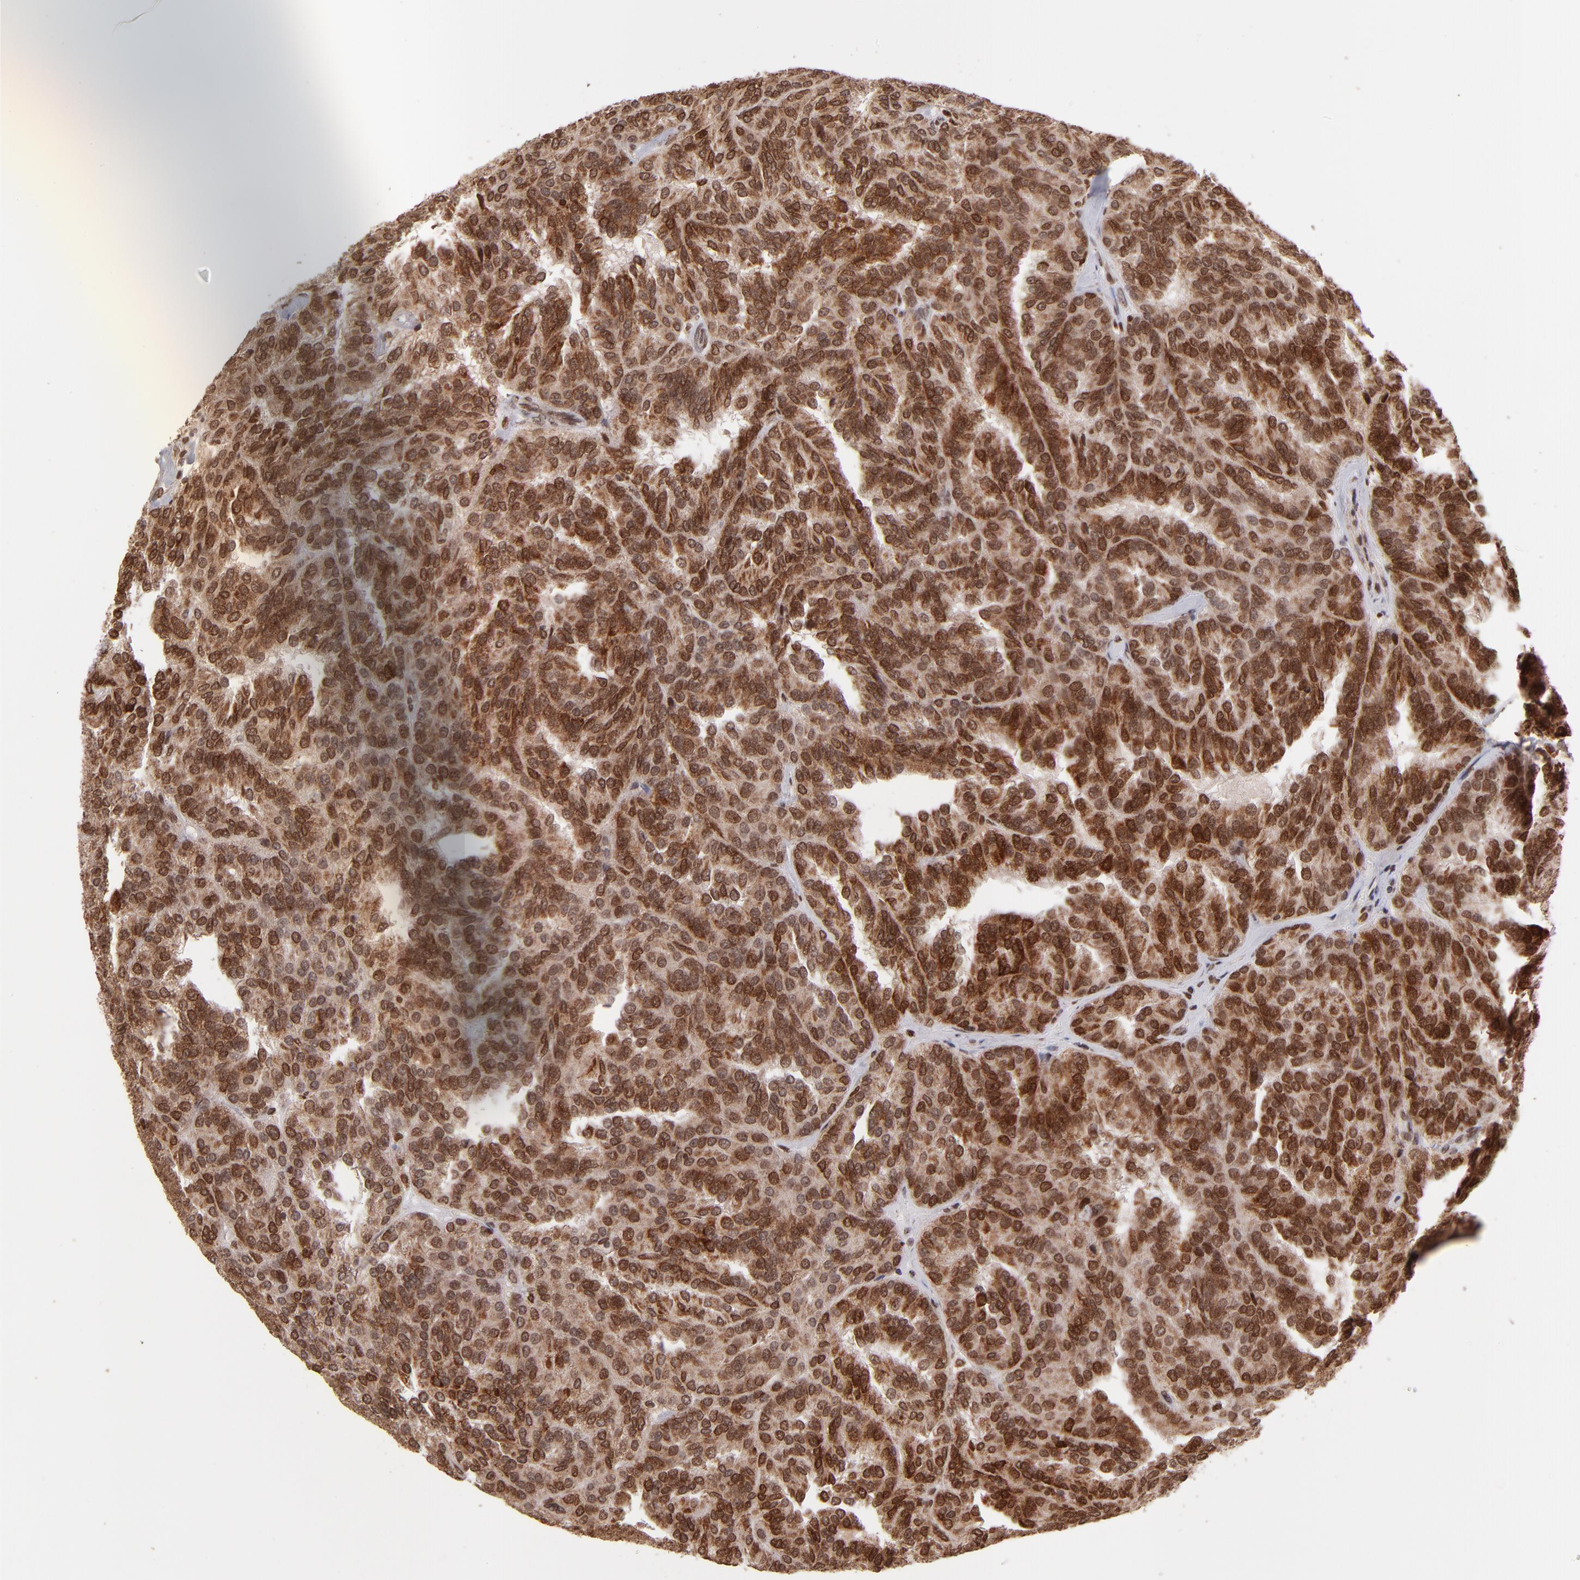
{"staining": {"intensity": "strong", "quantity": ">75%", "location": "cytoplasmic/membranous,nuclear"}, "tissue": "renal cancer", "cell_type": "Tumor cells", "image_type": "cancer", "snomed": [{"axis": "morphology", "description": "Adenocarcinoma, NOS"}, {"axis": "topography", "description": "Kidney"}], "caption": "Strong cytoplasmic/membranous and nuclear expression is identified in about >75% of tumor cells in renal cancer.", "gene": "TOP1MT", "patient": {"sex": "male", "age": 46}}